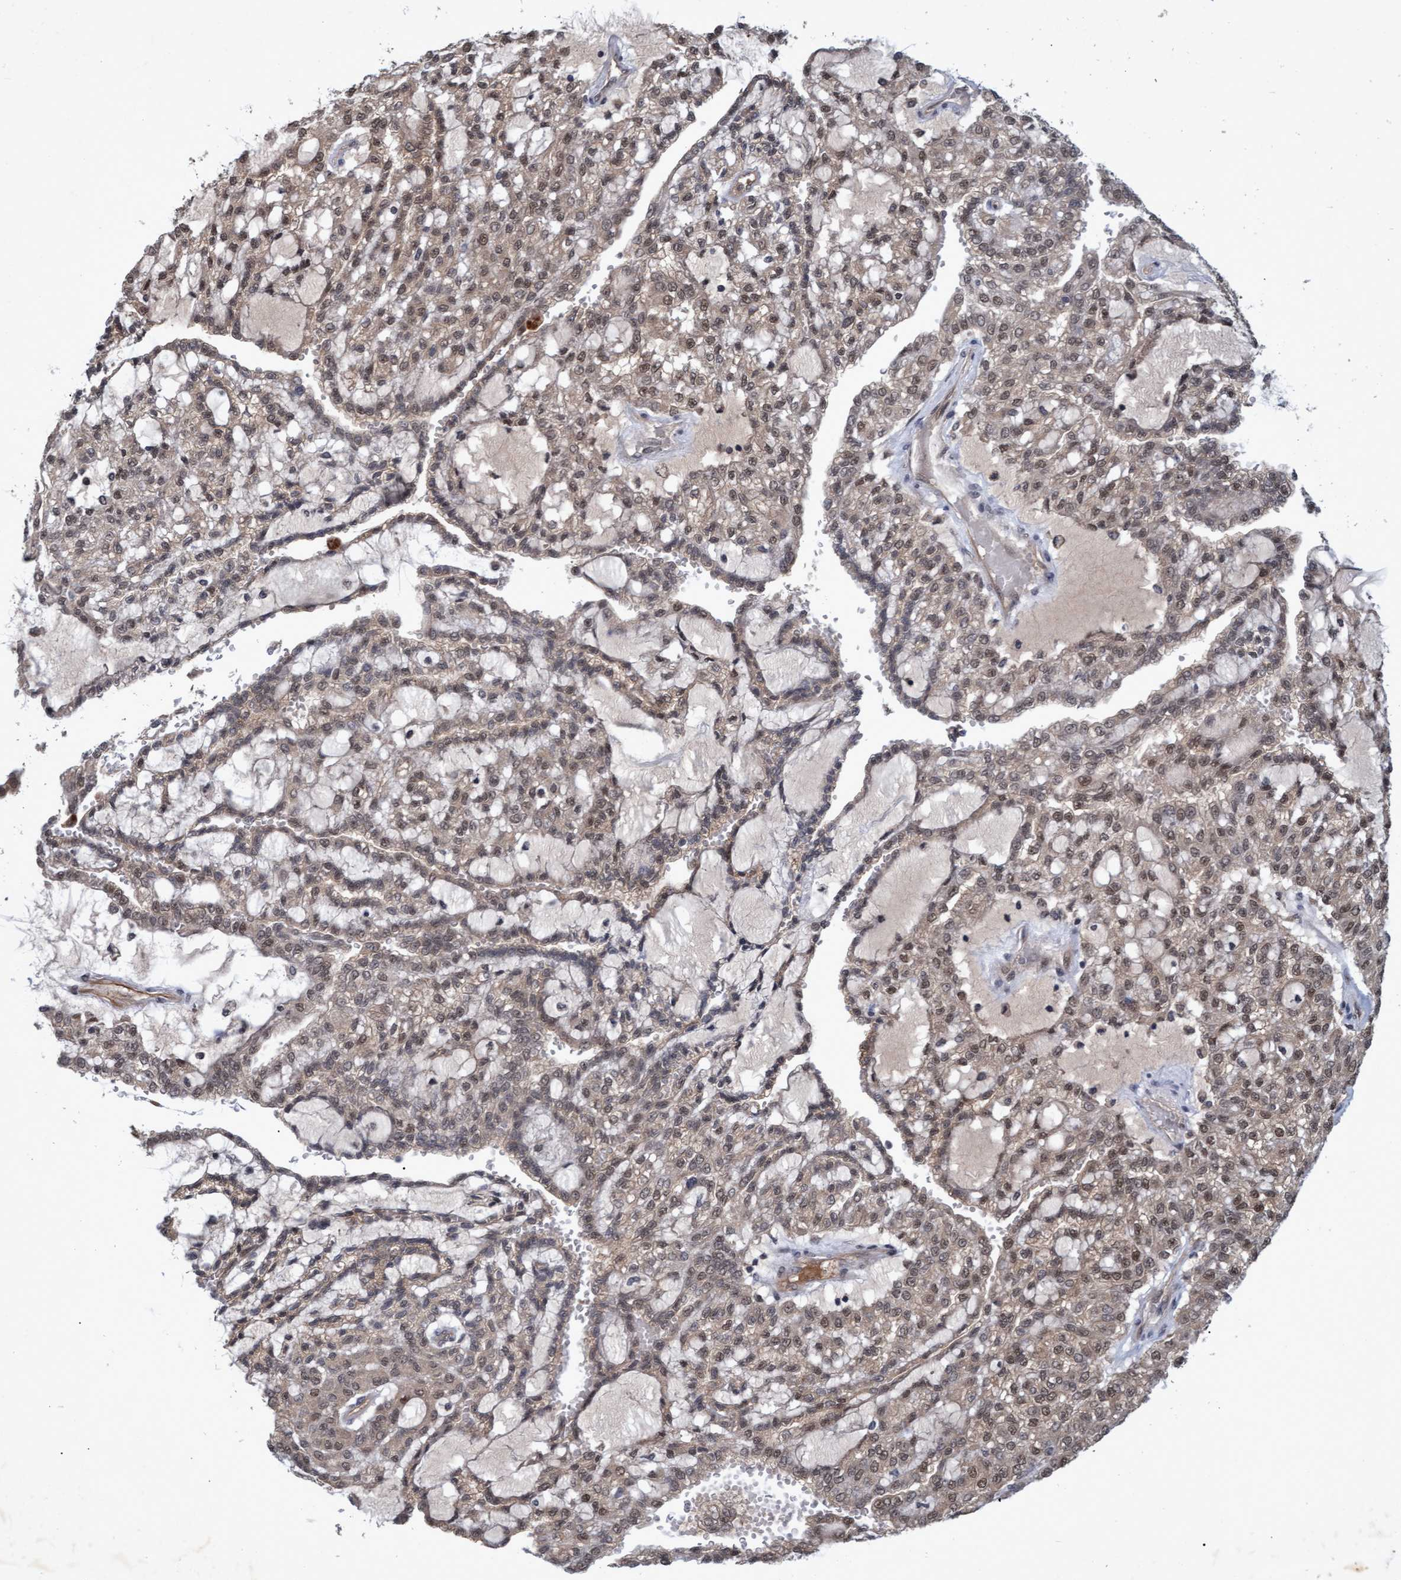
{"staining": {"intensity": "weak", "quantity": "25%-75%", "location": "cytoplasmic/membranous,nuclear"}, "tissue": "renal cancer", "cell_type": "Tumor cells", "image_type": "cancer", "snomed": [{"axis": "morphology", "description": "Adenocarcinoma, NOS"}, {"axis": "topography", "description": "Kidney"}], "caption": "Weak cytoplasmic/membranous and nuclear protein positivity is present in approximately 25%-75% of tumor cells in renal adenocarcinoma.", "gene": "PSMB6", "patient": {"sex": "male", "age": 63}}